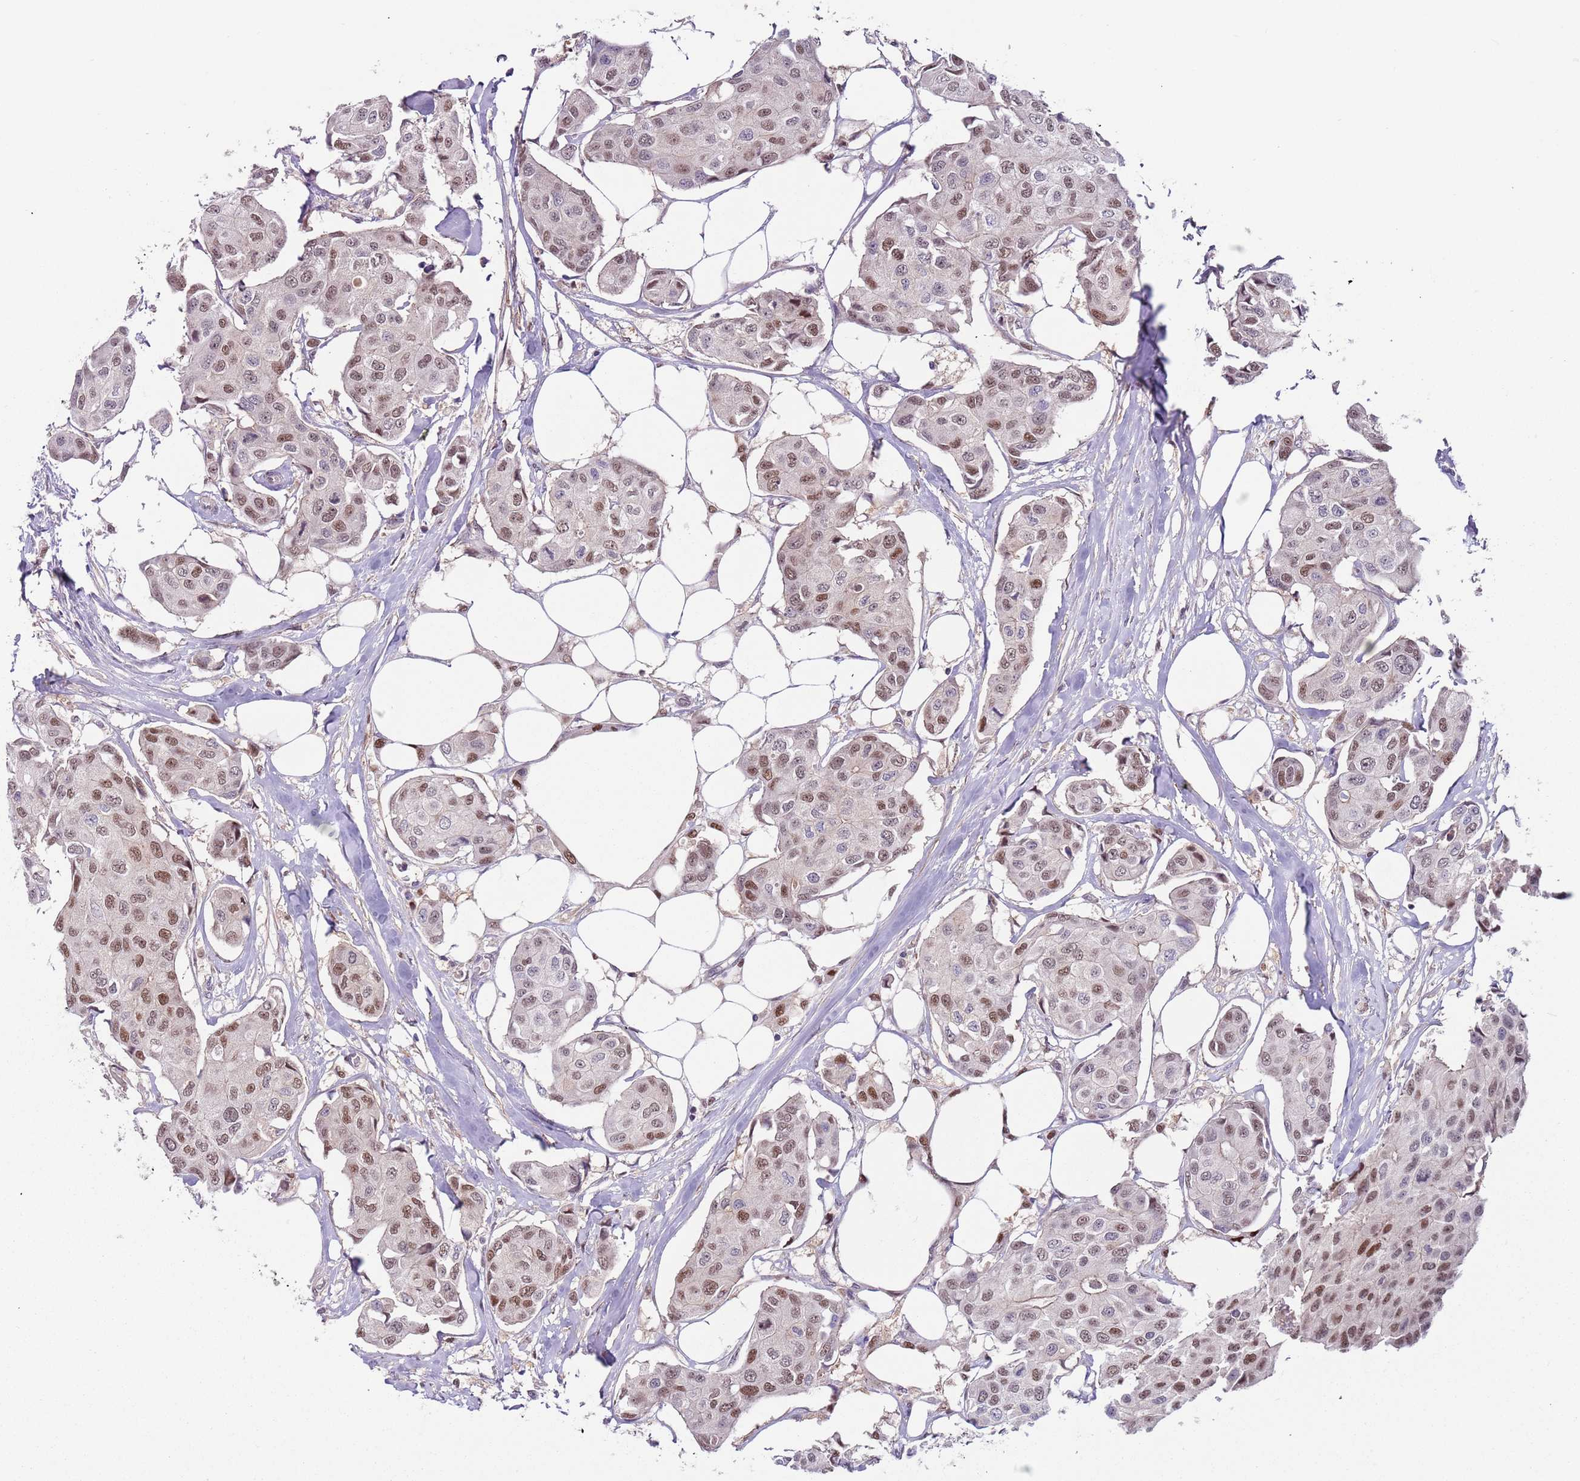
{"staining": {"intensity": "moderate", "quantity": "25%-75%", "location": "nuclear"}, "tissue": "breast cancer", "cell_type": "Tumor cells", "image_type": "cancer", "snomed": [{"axis": "morphology", "description": "Duct carcinoma"}, {"axis": "topography", "description": "Breast"}, {"axis": "topography", "description": "Lymph node"}], "caption": "About 25%-75% of tumor cells in breast cancer (invasive ductal carcinoma) exhibit moderate nuclear protein positivity as visualized by brown immunohistochemical staining.", "gene": "RMND5B", "patient": {"sex": "female", "age": 80}}